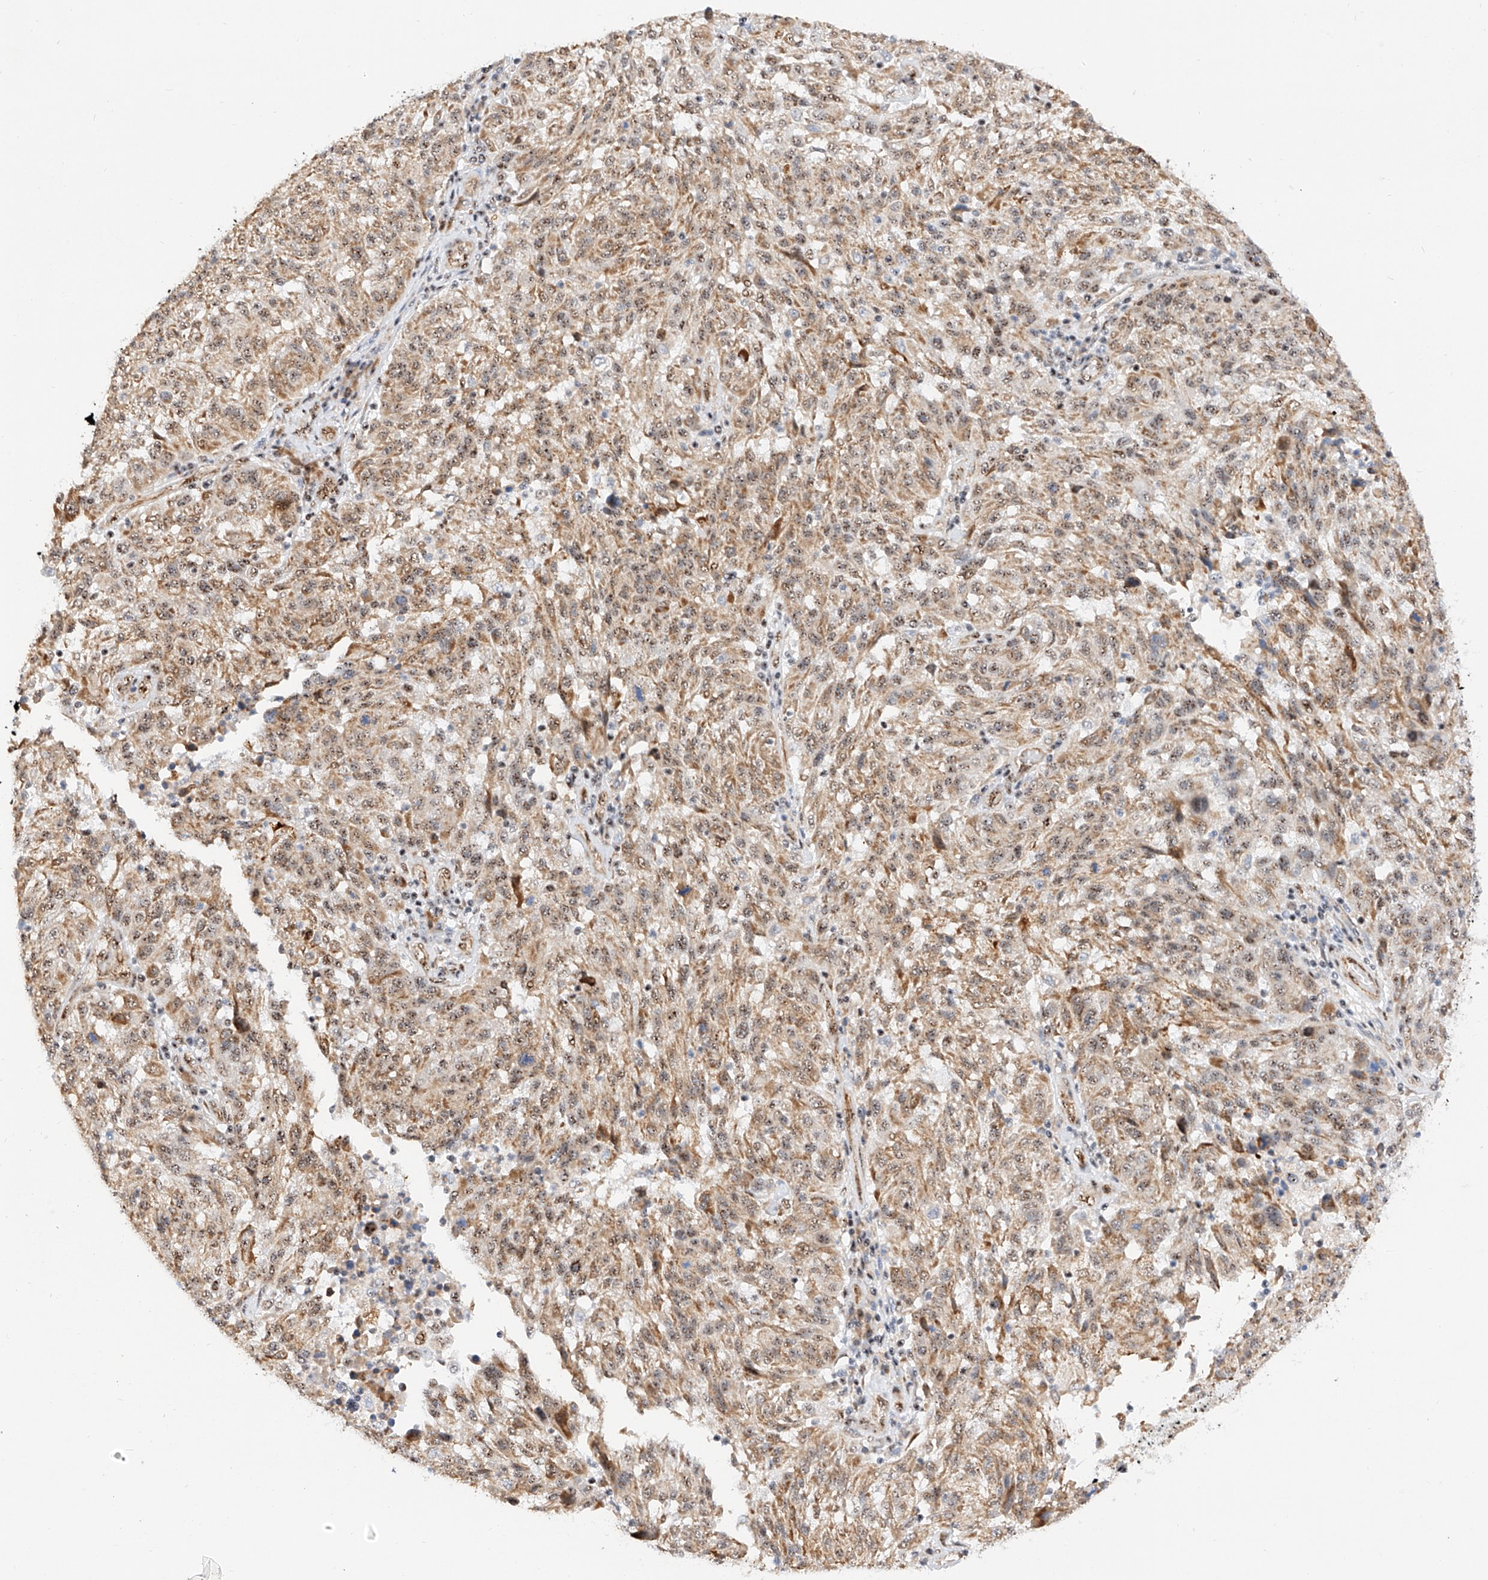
{"staining": {"intensity": "moderate", "quantity": ">75%", "location": "cytoplasmic/membranous,nuclear"}, "tissue": "melanoma", "cell_type": "Tumor cells", "image_type": "cancer", "snomed": [{"axis": "morphology", "description": "Malignant melanoma, NOS"}, {"axis": "topography", "description": "Skin"}], "caption": "IHC of human melanoma reveals medium levels of moderate cytoplasmic/membranous and nuclear staining in approximately >75% of tumor cells.", "gene": "ATXN7L2", "patient": {"sex": "male", "age": 53}}